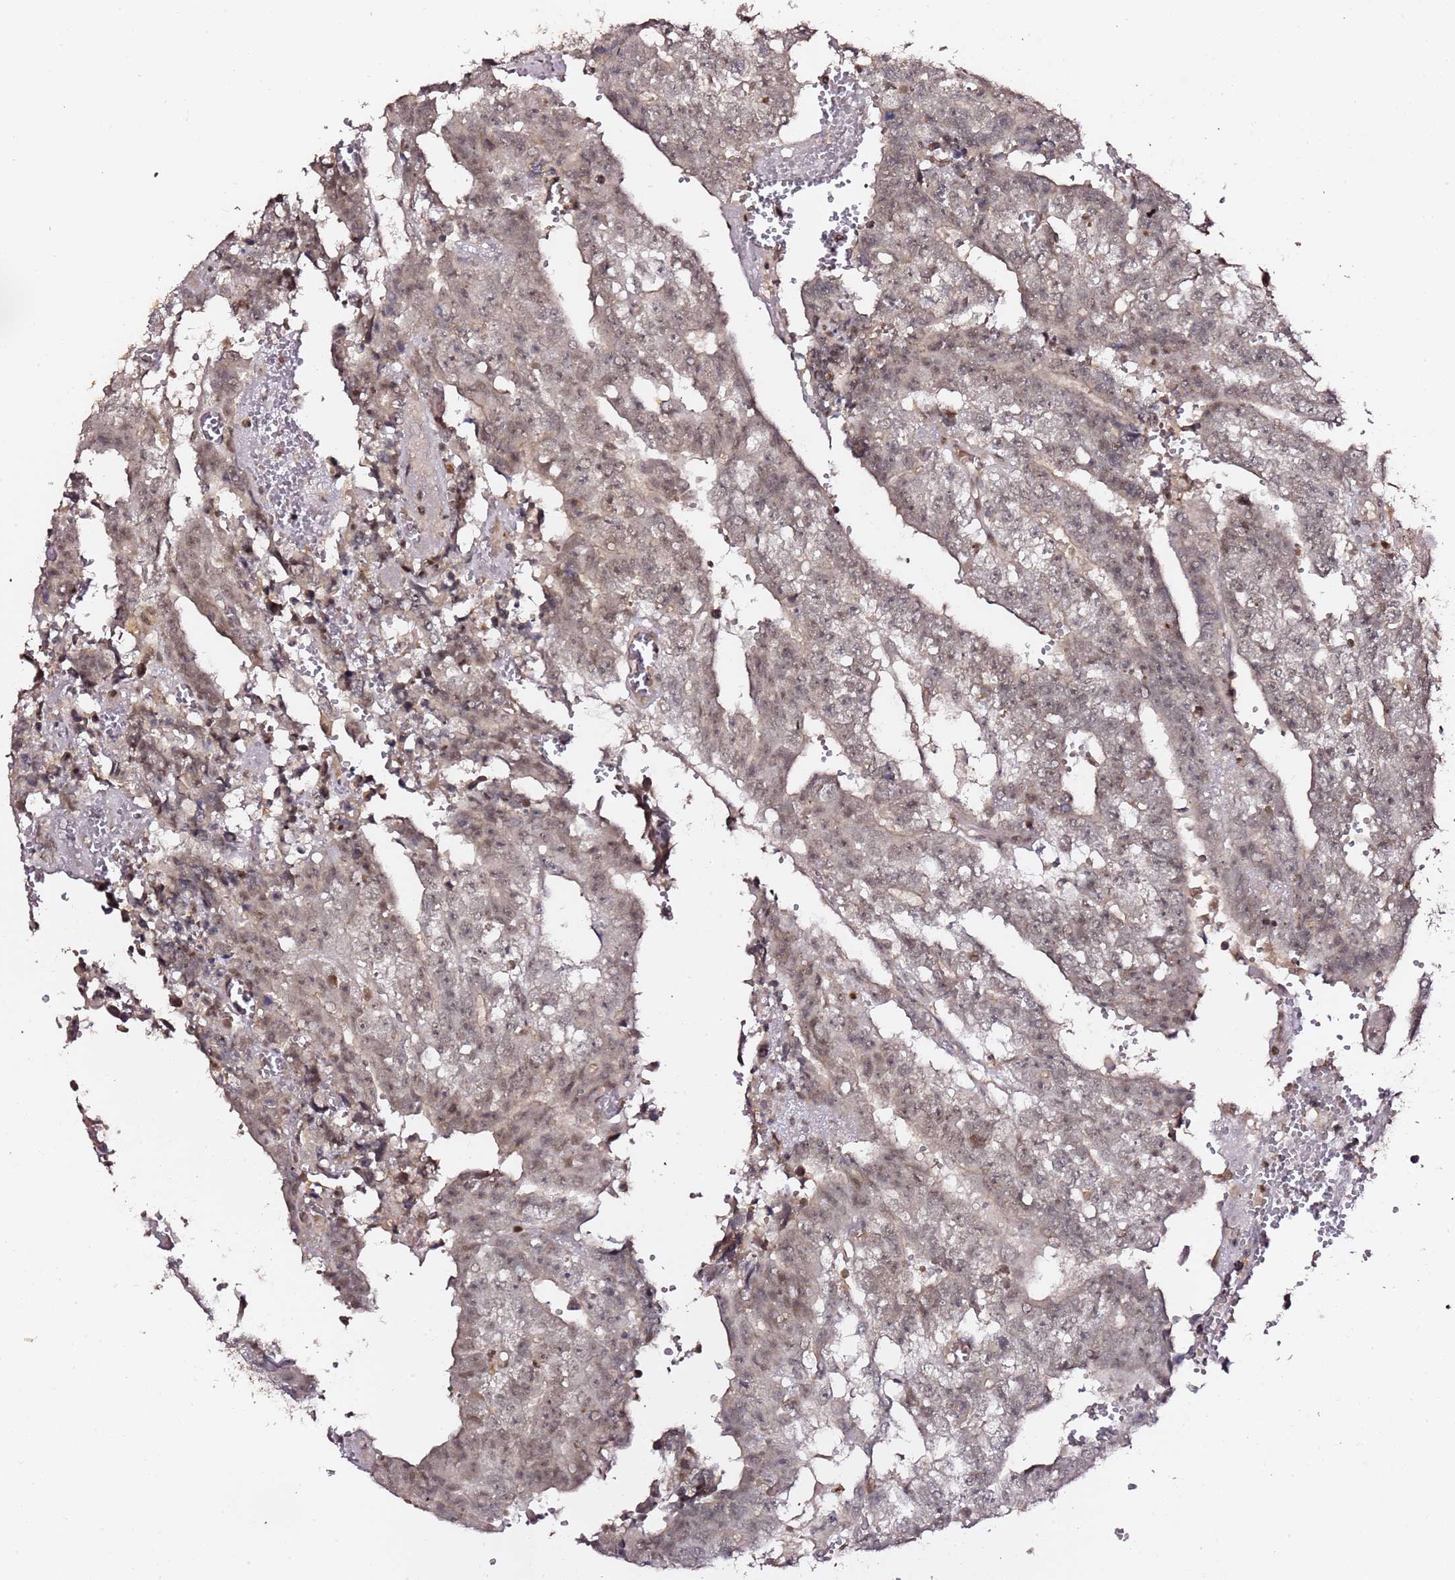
{"staining": {"intensity": "weak", "quantity": "25%-75%", "location": "nuclear"}, "tissue": "testis cancer", "cell_type": "Tumor cells", "image_type": "cancer", "snomed": [{"axis": "morphology", "description": "Carcinoma, Embryonal, NOS"}, {"axis": "topography", "description": "Testis"}], "caption": "Tumor cells reveal weak nuclear staining in about 25%-75% of cells in embryonal carcinoma (testis).", "gene": "OR5V1", "patient": {"sex": "male", "age": 25}}